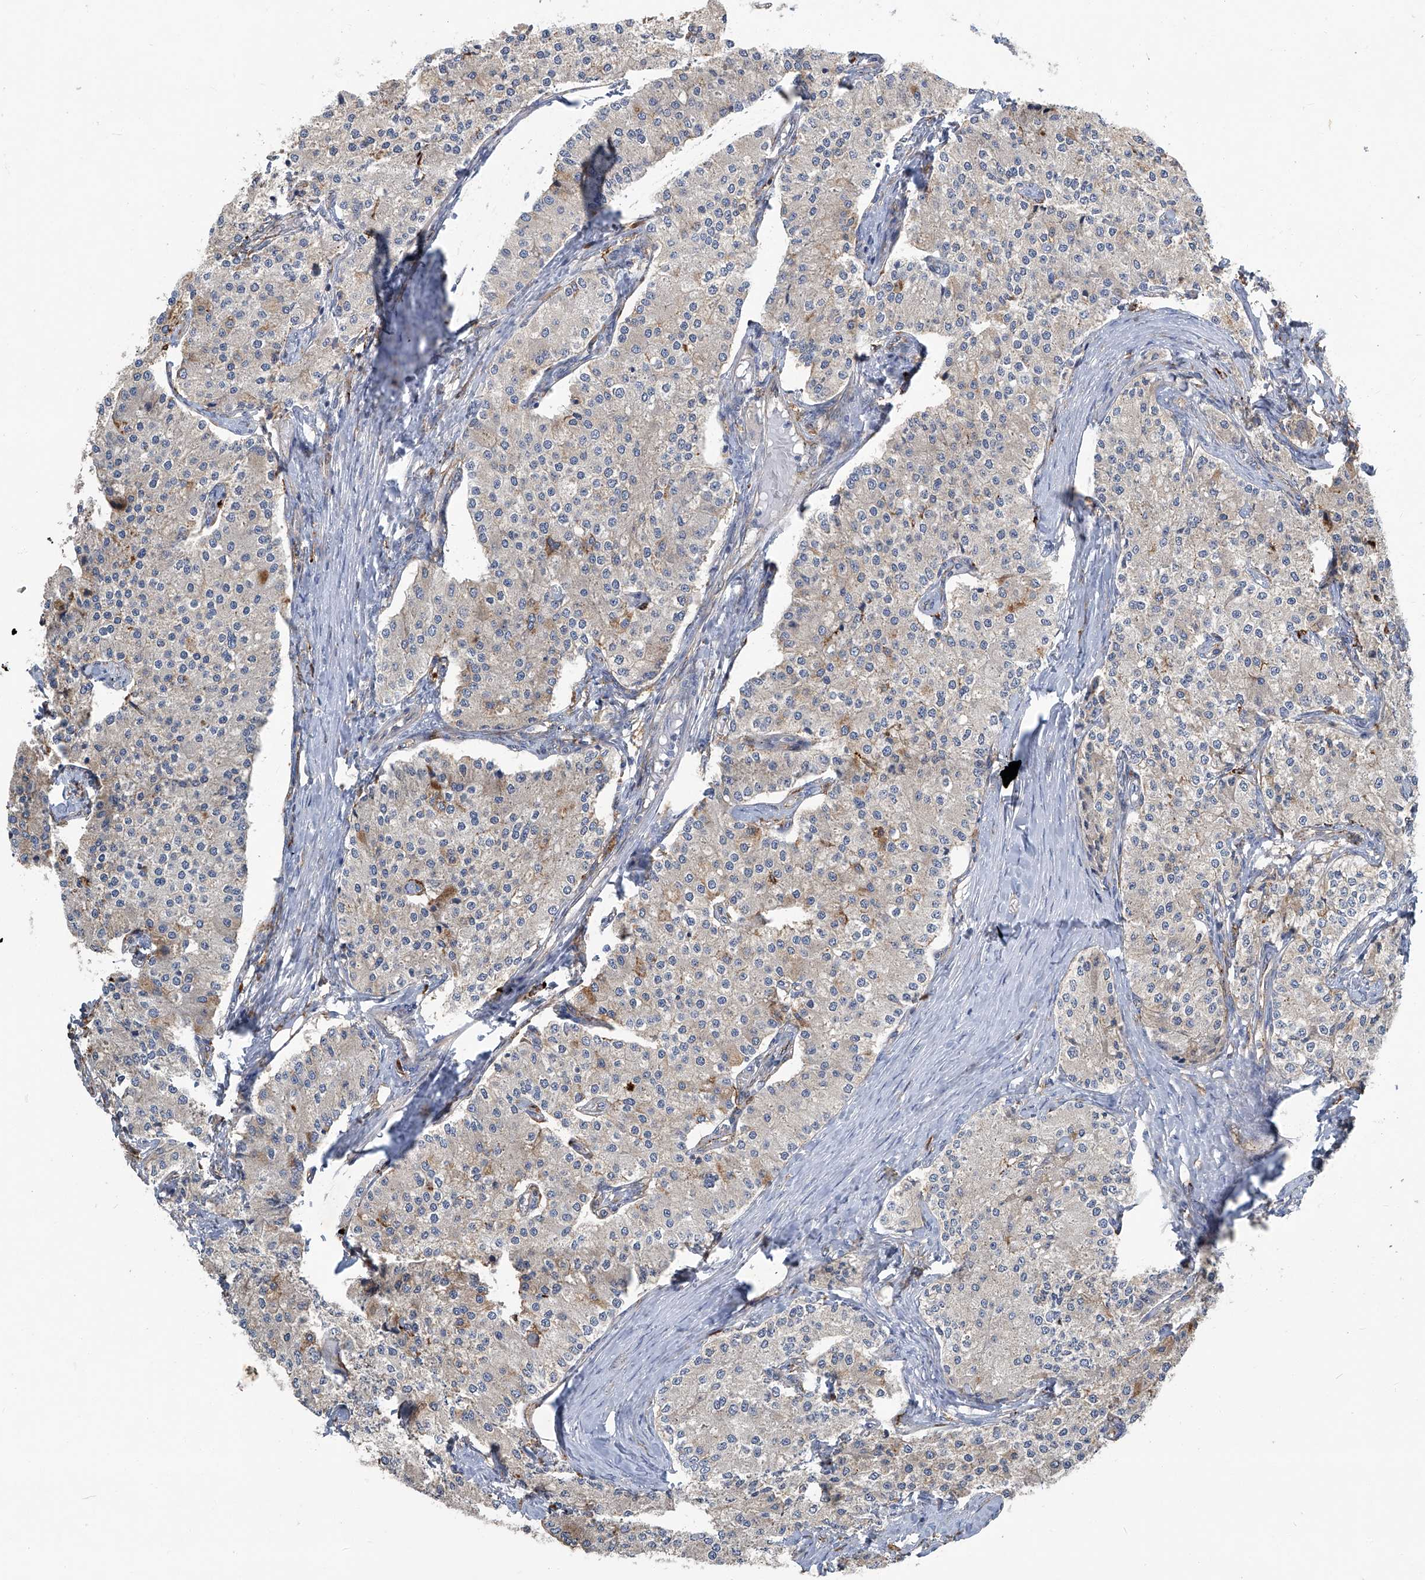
{"staining": {"intensity": "weak", "quantity": "<25%", "location": "cytoplasmic/membranous"}, "tissue": "carcinoid", "cell_type": "Tumor cells", "image_type": "cancer", "snomed": [{"axis": "morphology", "description": "Carcinoid, malignant, NOS"}, {"axis": "topography", "description": "Colon"}], "caption": "Human carcinoid (malignant) stained for a protein using immunohistochemistry exhibits no expression in tumor cells.", "gene": "FAM167A", "patient": {"sex": "female", "age": 52}}